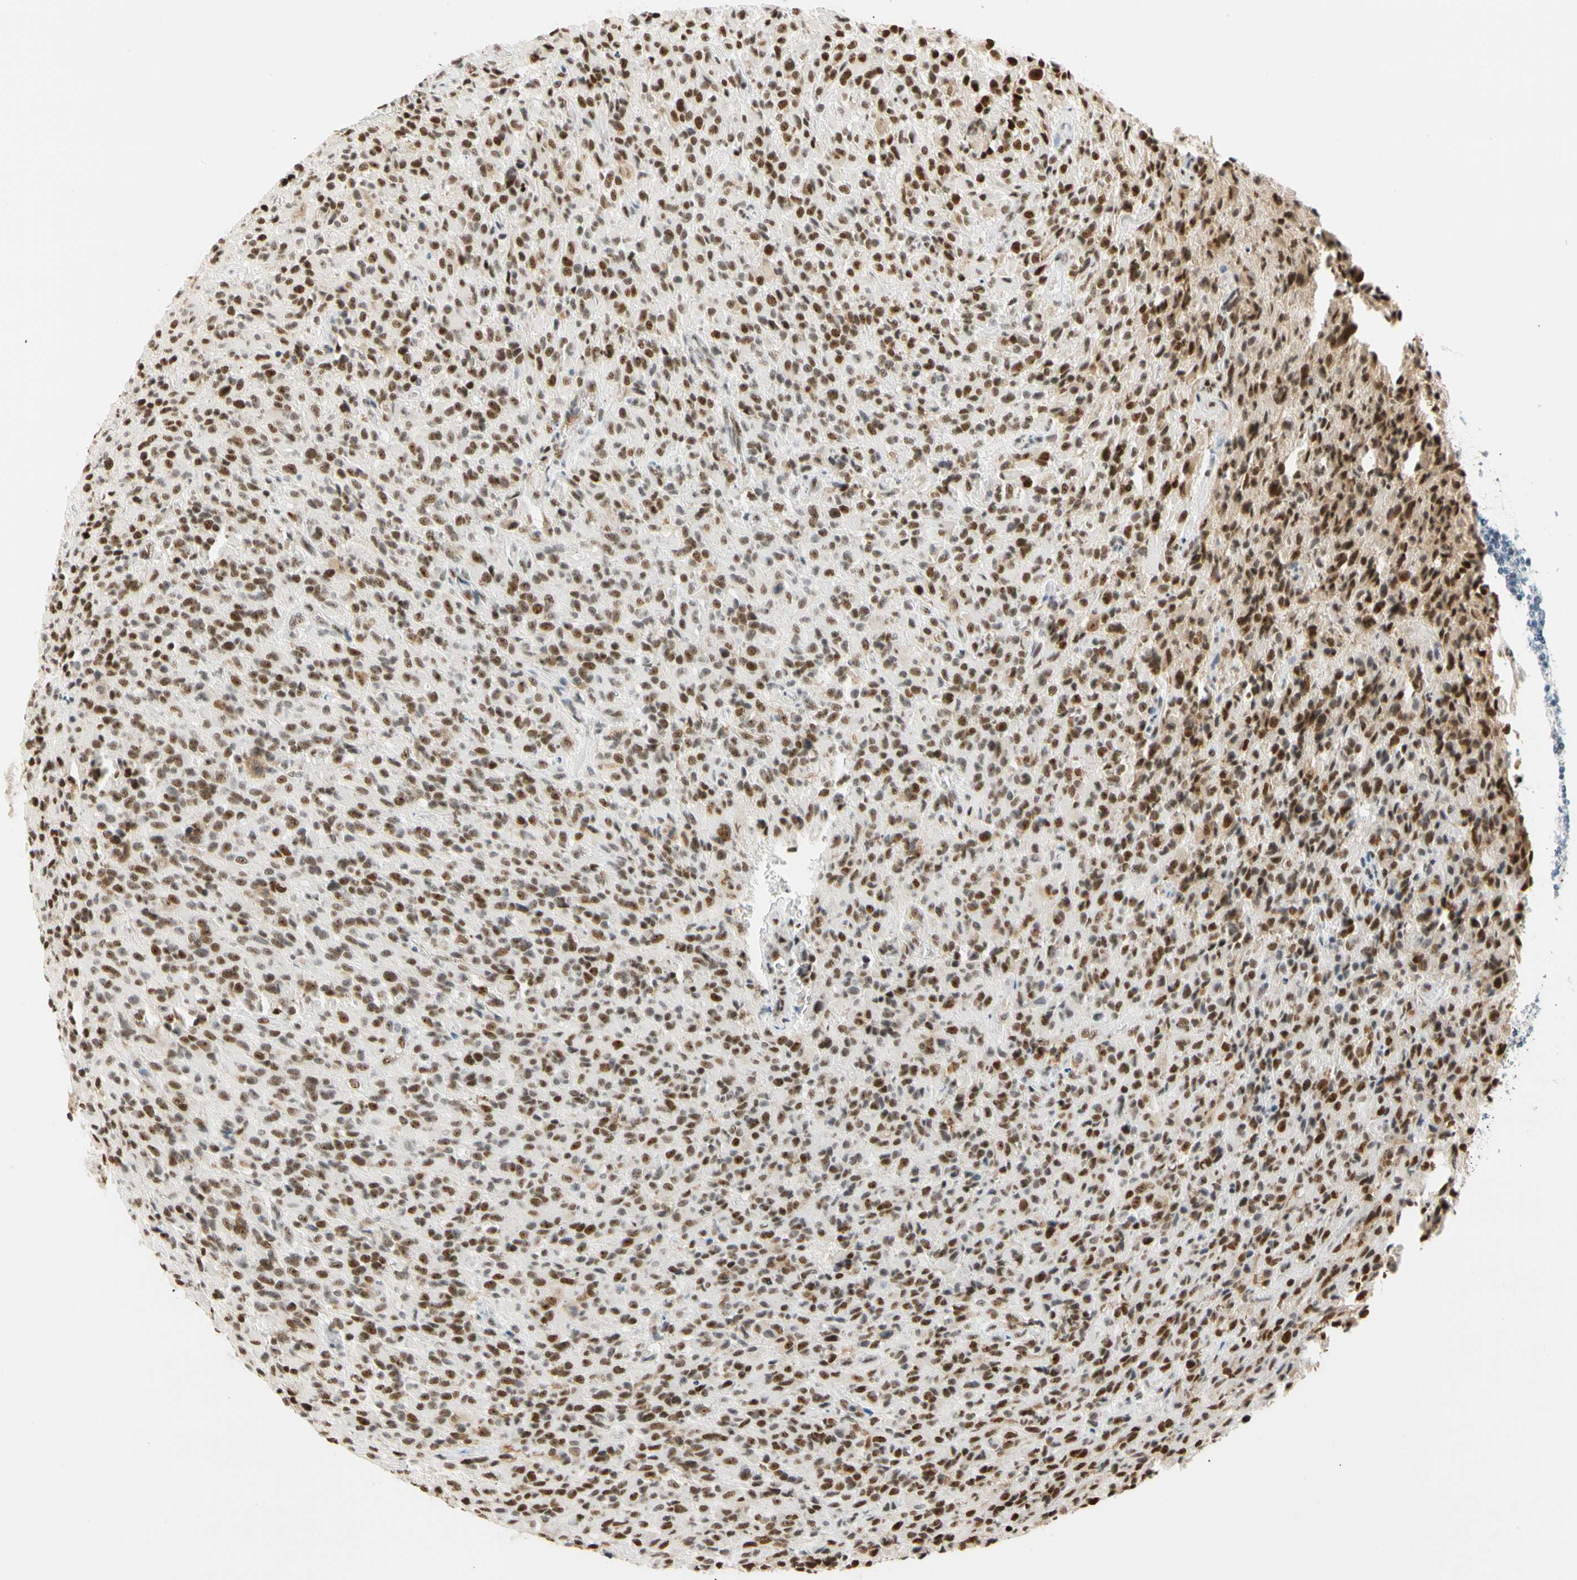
{"staining": {"intensity": "strong", "quantity": ">75%", "location": "nuclear"}, "tissue": "glioma", "cell_type": "Tumor cells", "image_type": "cancer", "snomed": [{"axis": "morphology", "description": "Glioma, malignant, High grade"}, {"axis": "topography", "description": "Brain"}], "caption": "This image exhibits glioma stained with immunohistochemistry to label a protein in brown. The nuclear of tumor cells show strong positivity for the protein. Nuclei are counter-stained blue.", "gene": "ZSCAN16", "patient": {"sex": "male", "age": 71}}